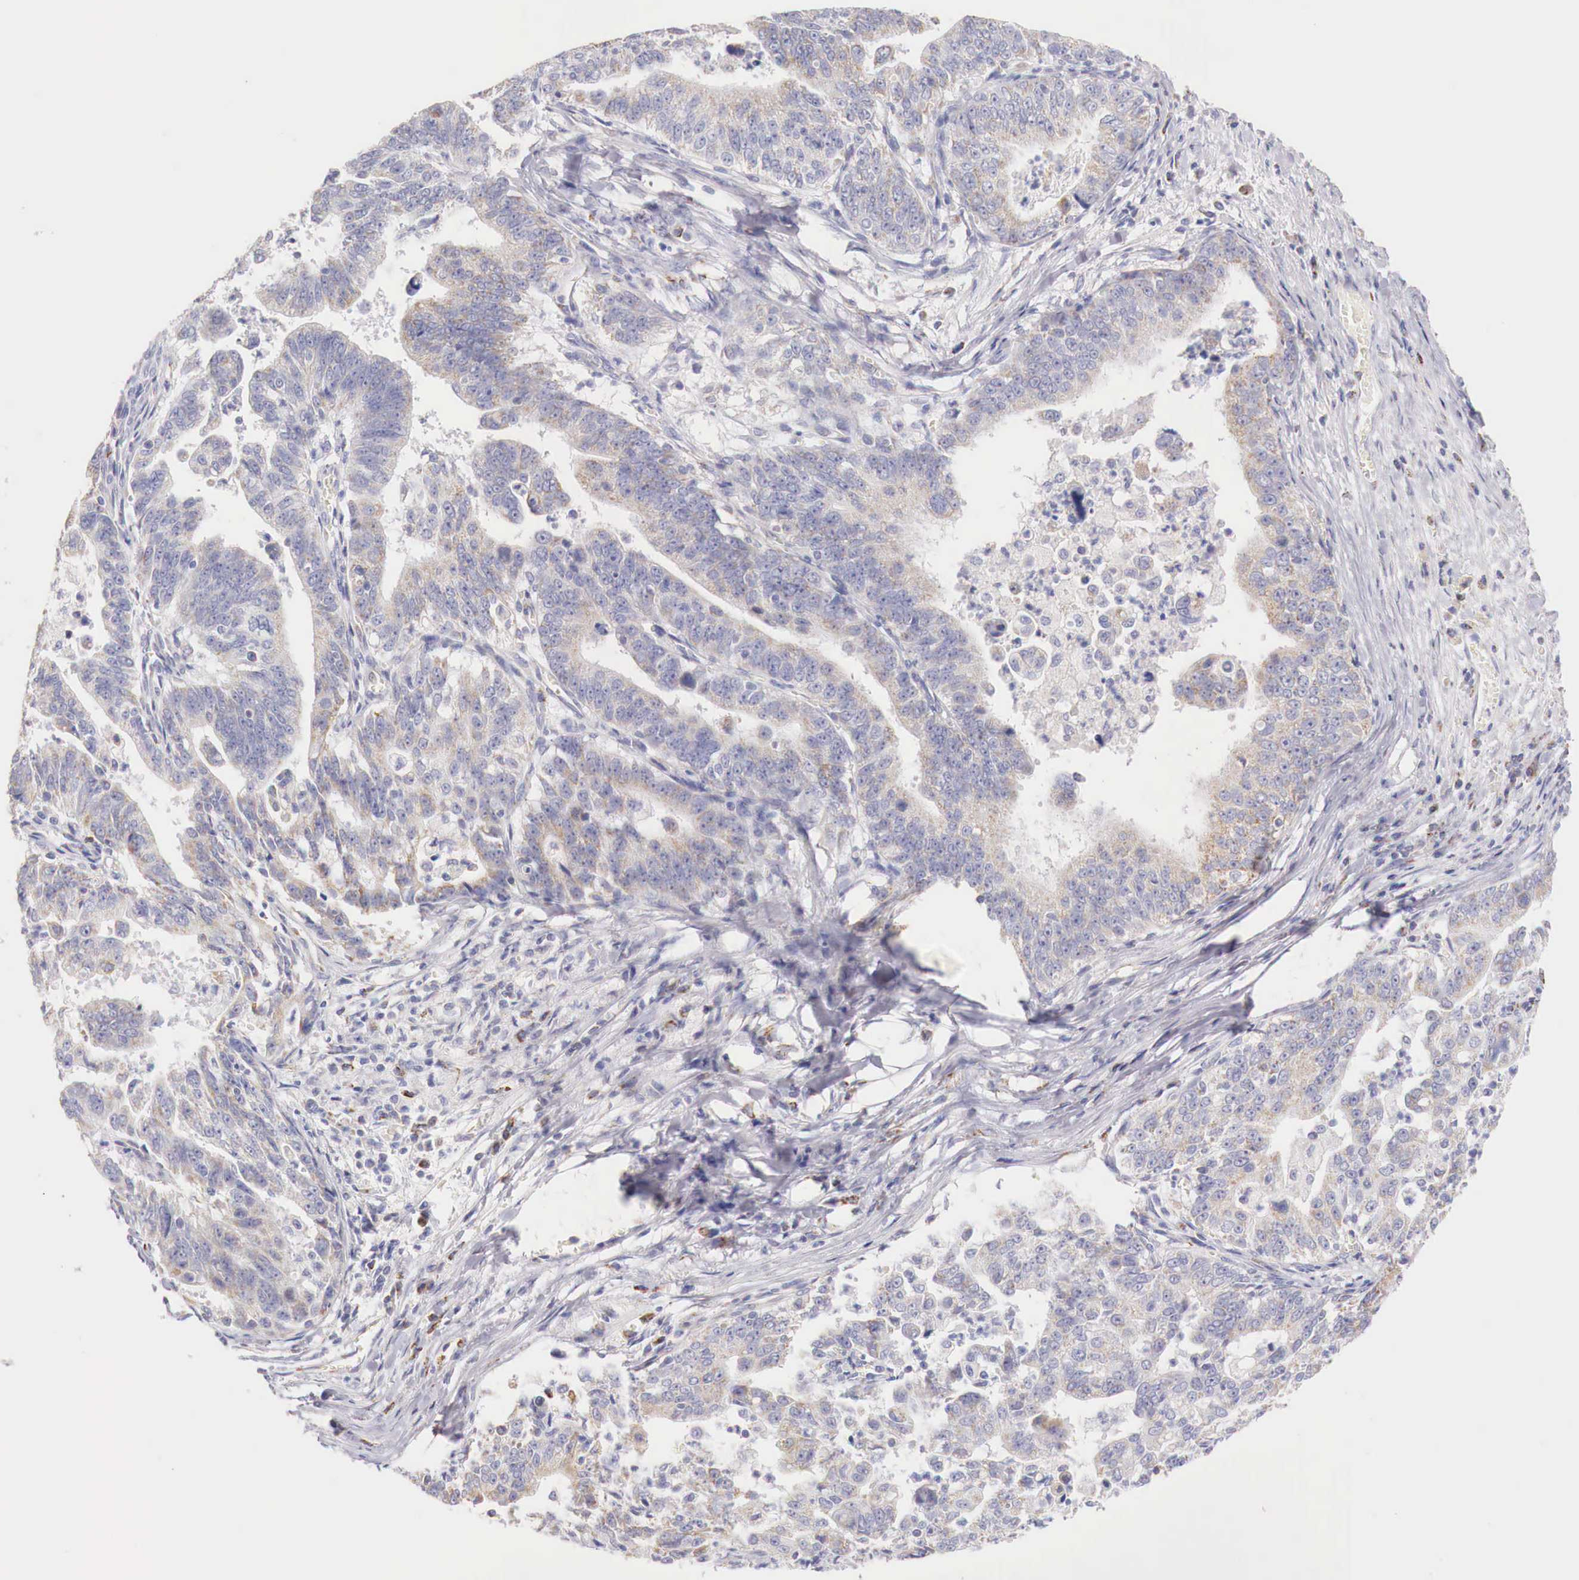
{"staining": {"intensity": "weak", "quantity": "25%-75%", "location": "cytoplasmic/membranous"}, "tissue": "stomach cancer", "cell_type": "Tumor cells", "image_type": "cancer", "snomed": [{"axis": "morphology", "description": "Adenocarcinoma, NOS"}, {"axis": "topography", "description": "Stomach, upper"}], "caption": "IHC of human stomach adenocarcinoma displays low levels of weak cytoplasmic/membranous staining in approximately 25%-75% of tumor cells. The protein of interest is shown in brown color, while the nuclei are stained blue.", "gene": "IDH3G", "patient": {"sex": "female", "age": 50}}